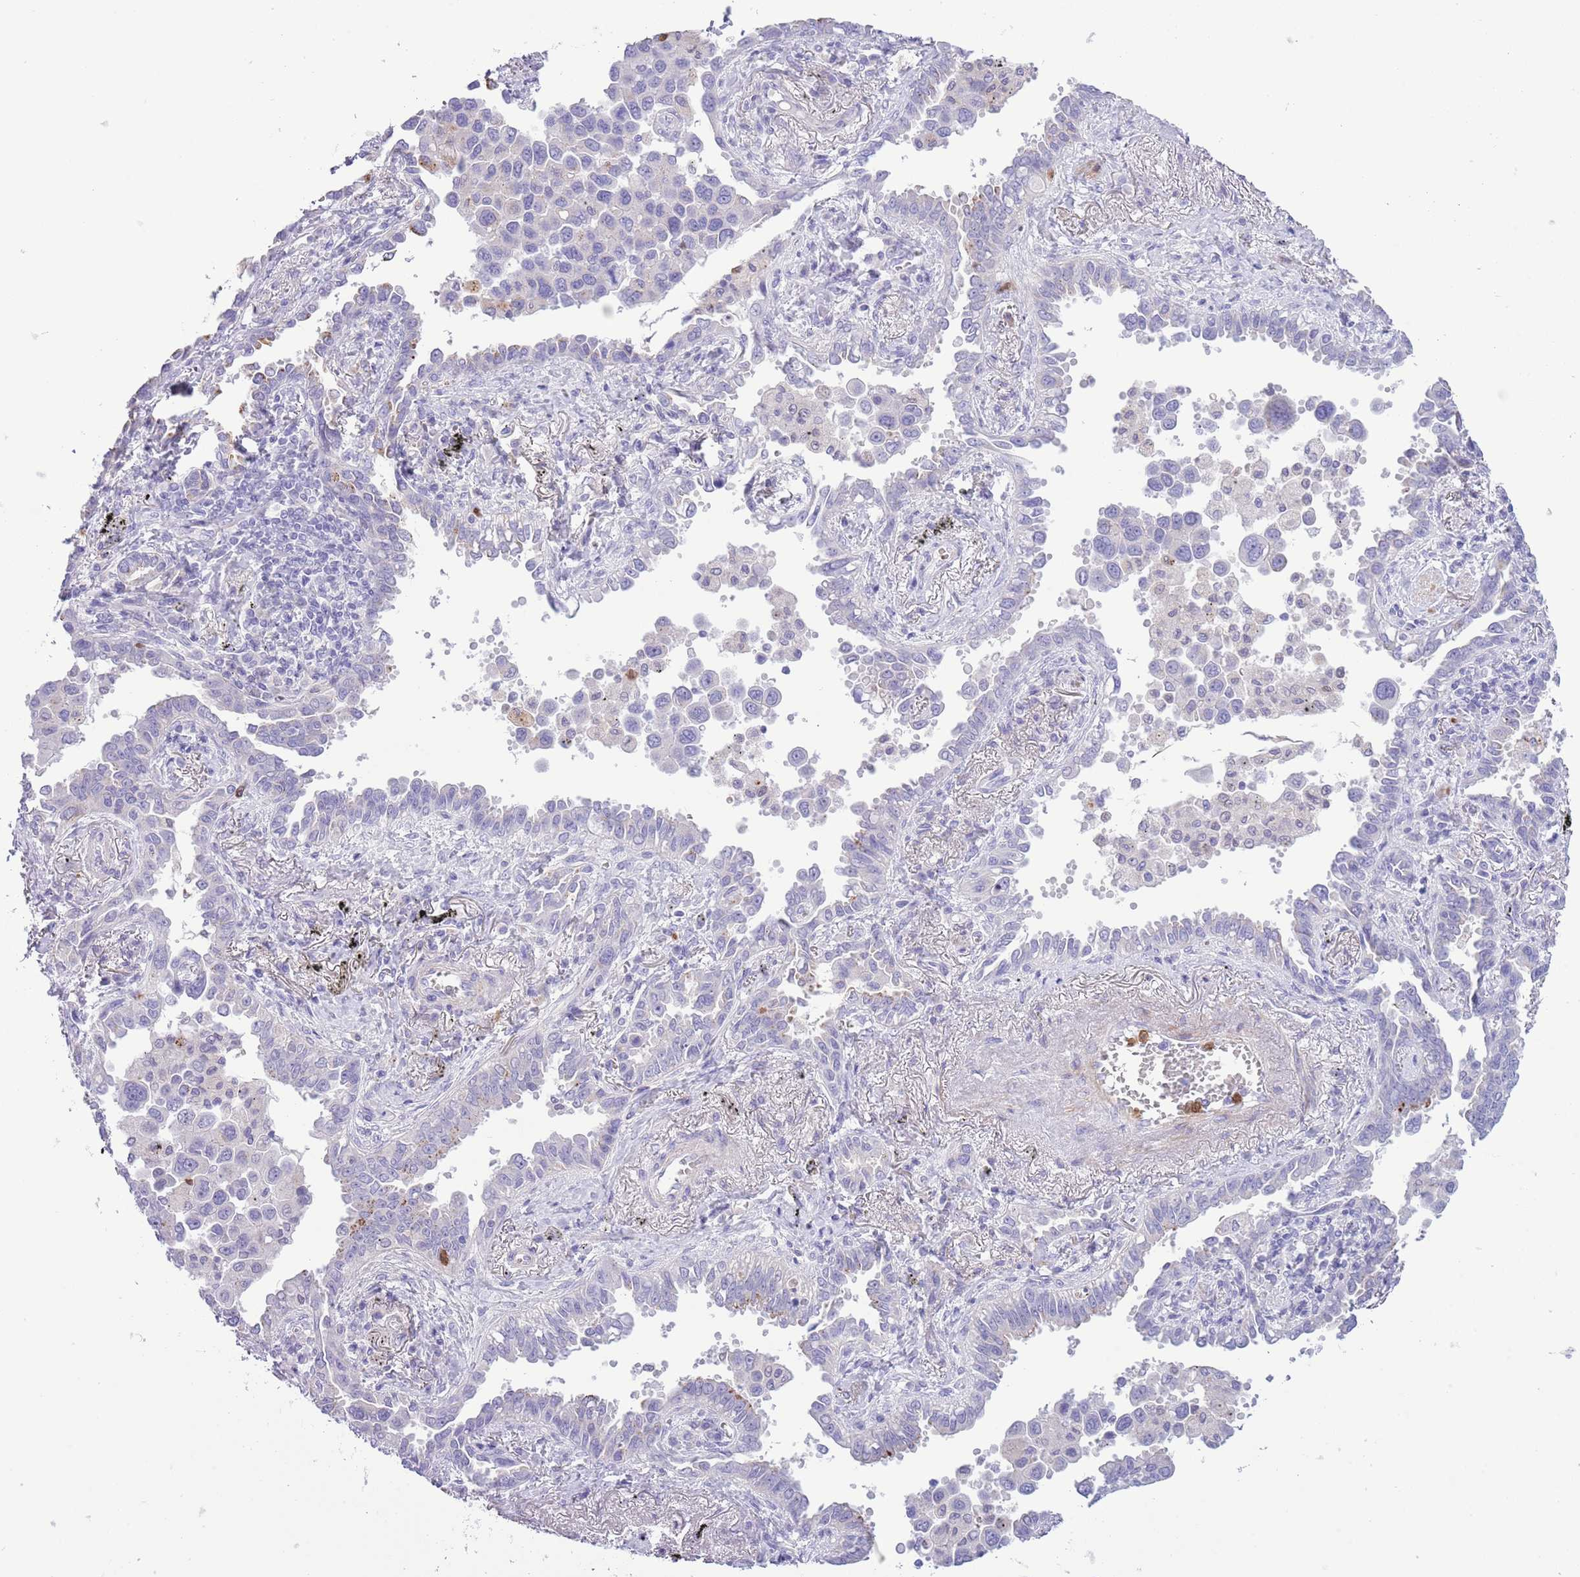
{"staining": {"intensity": "negative", "quantity": "none", "location": "none"}, "tissue": "lung cancer", "cell_type": "Tumor cells", "image_type": "cancer", "snomed": [{"axis": "morphology", "description": "Adenocarcinoma, NOS"}, {"axis": "topography", "description": "Lung"}], "caption": "There is no significant positivity in tumor cells of adenocarcinoma (lung).", "gene": "OR6M1", "patient": {"sex": "male", "age": 67}}